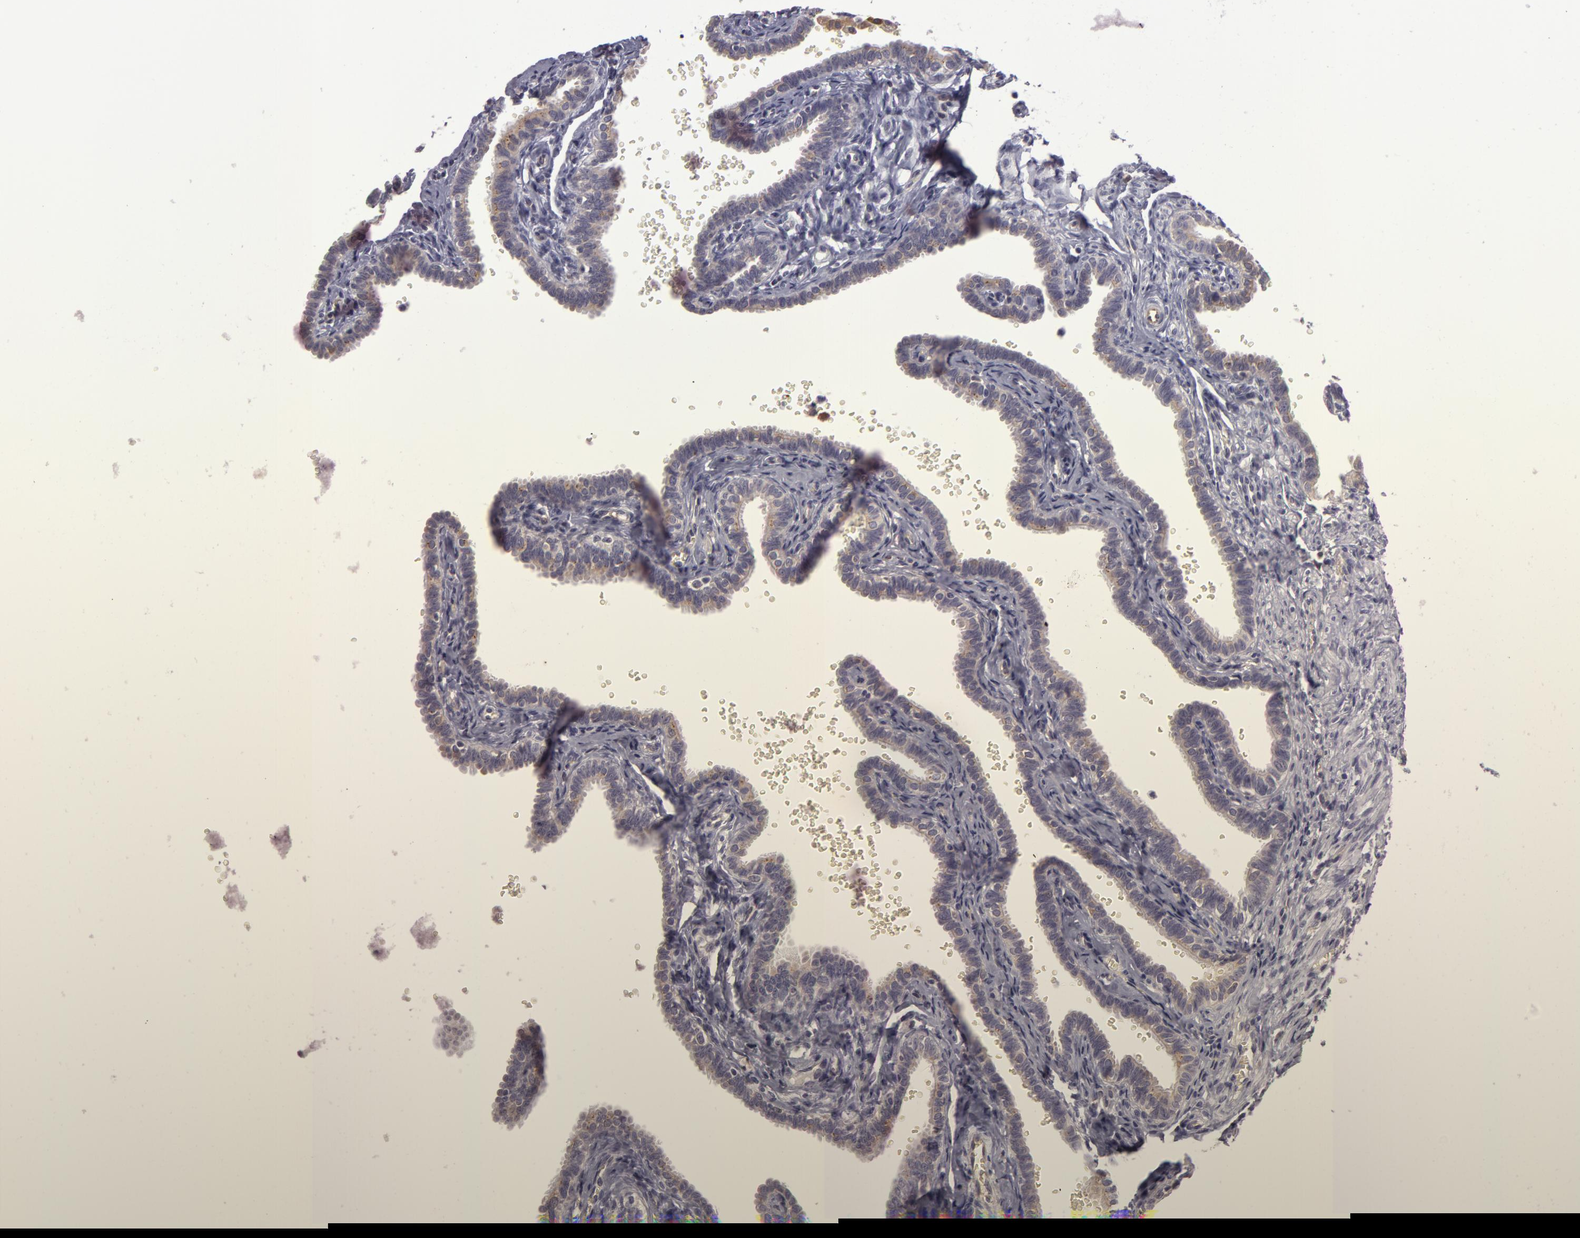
{"staining": {"intensity": "moderate", "quantity": ">75%", "location": "cytoplasmic/membranous"}, "tissue": "fallopian tube", "cell_type": "Glandular cells", "image_type": "normal", "snomed": [{"axis": "morphology", "description": "Normal tissue, NOS"}, {"axis": "topography", "description": "Fallopian tube"}], "caption": "Protein staining of benign fallopian tube exhibits moderate cytoplasmic/membranous positivity in approximately >75% of glandular cells.", "gene": "ZNF229", "patient": {"sex": "female", "age": 35}}